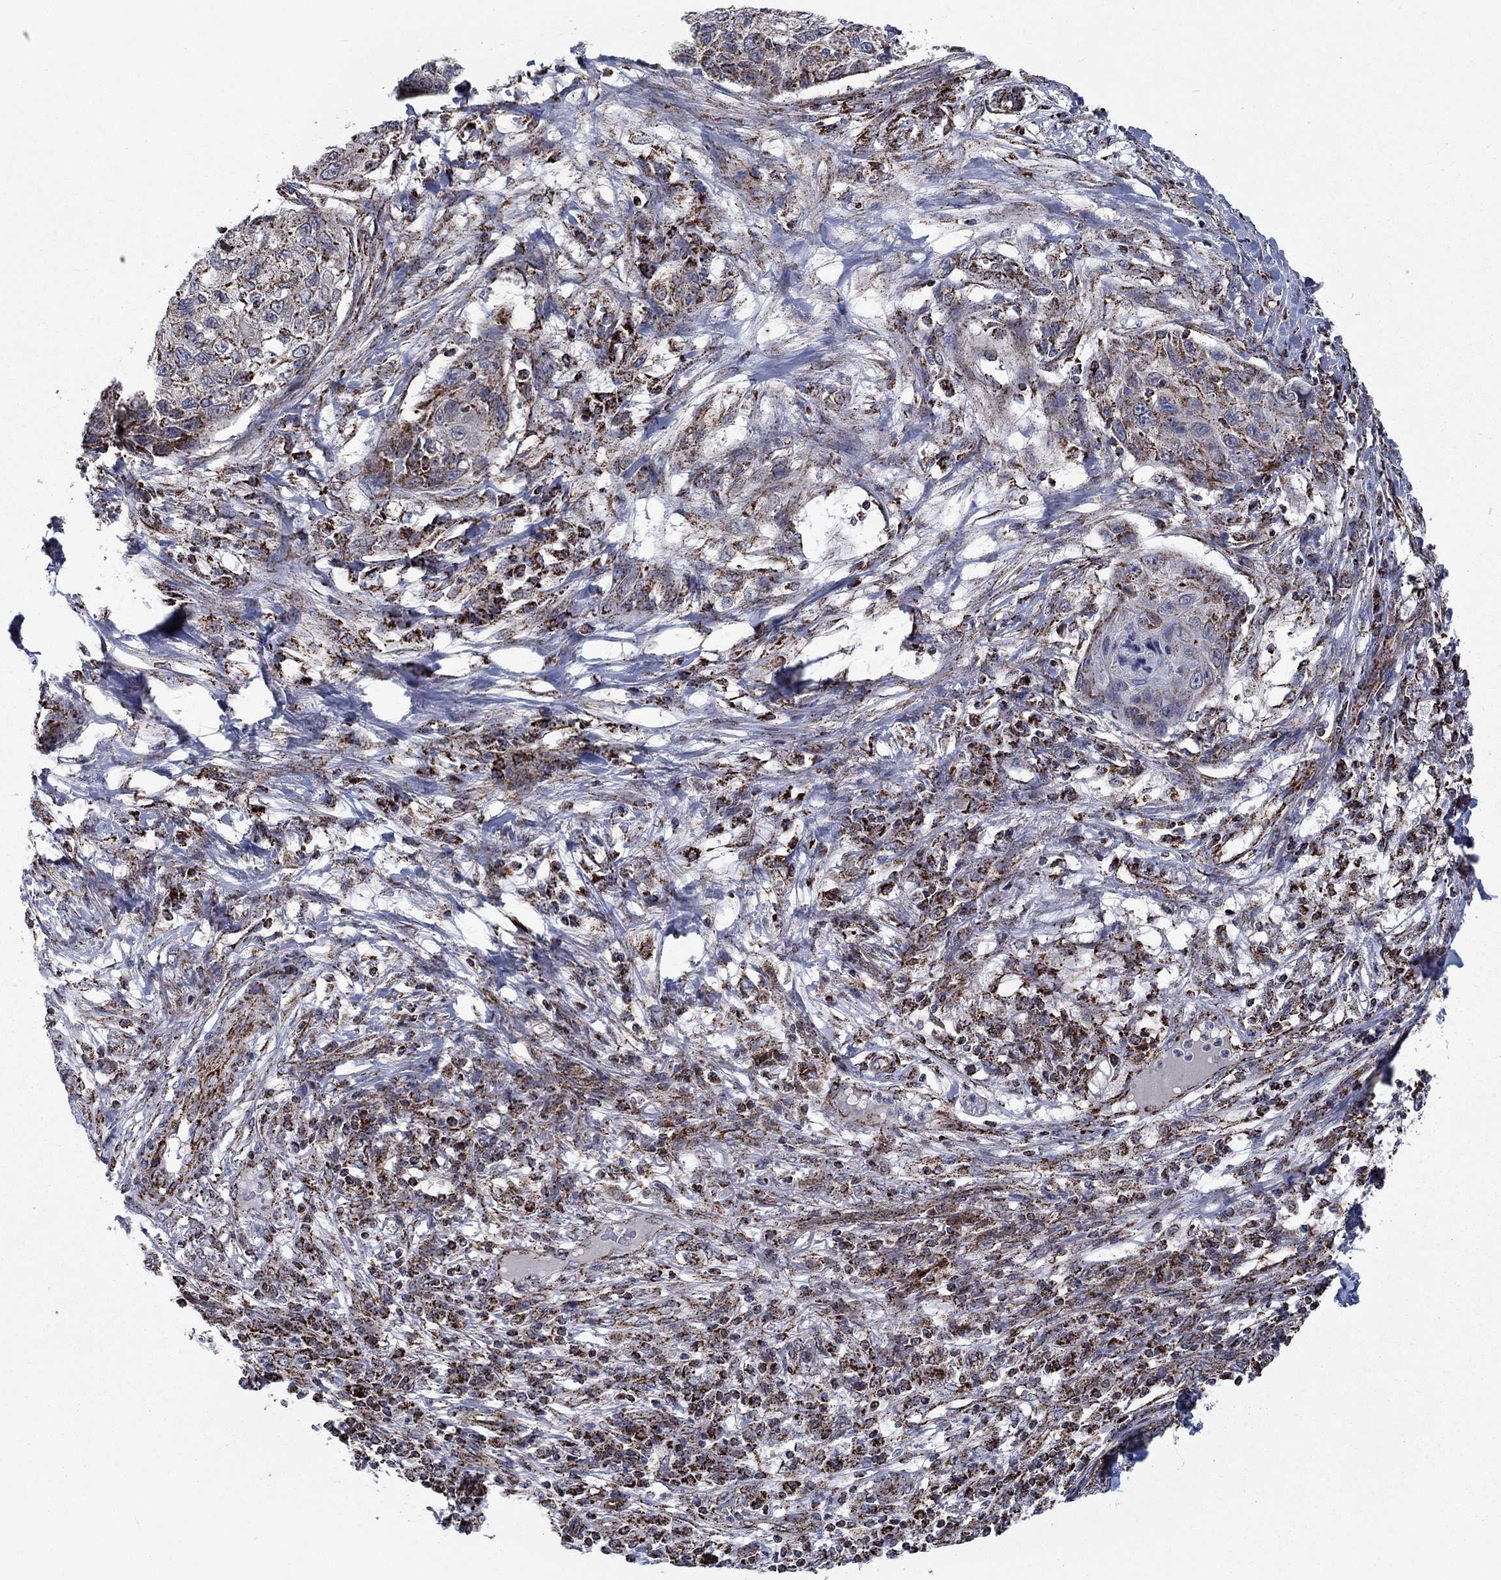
{"staining": {"intensity": "strong", "quantity": "25%-75%", "location": "cytoplasmic/membranous"}, "tissue": "skin cancer", "cell_type": "Tumor cells", "image_type": "cancer", "snomed": [{"axis": "morphology", "description": "Squamous cell carcinoma, NOS"}, {"axis": "topography", "description": "Skin"}], "caption": "Protein expression analysis of squamous cell carcinoma (skin) shows strong cytoplasmic/membranous positivity in about 25%-75% of tumor cells.", "gene": "MOAP1", "patient": {"sex": "male", "age": 92}}